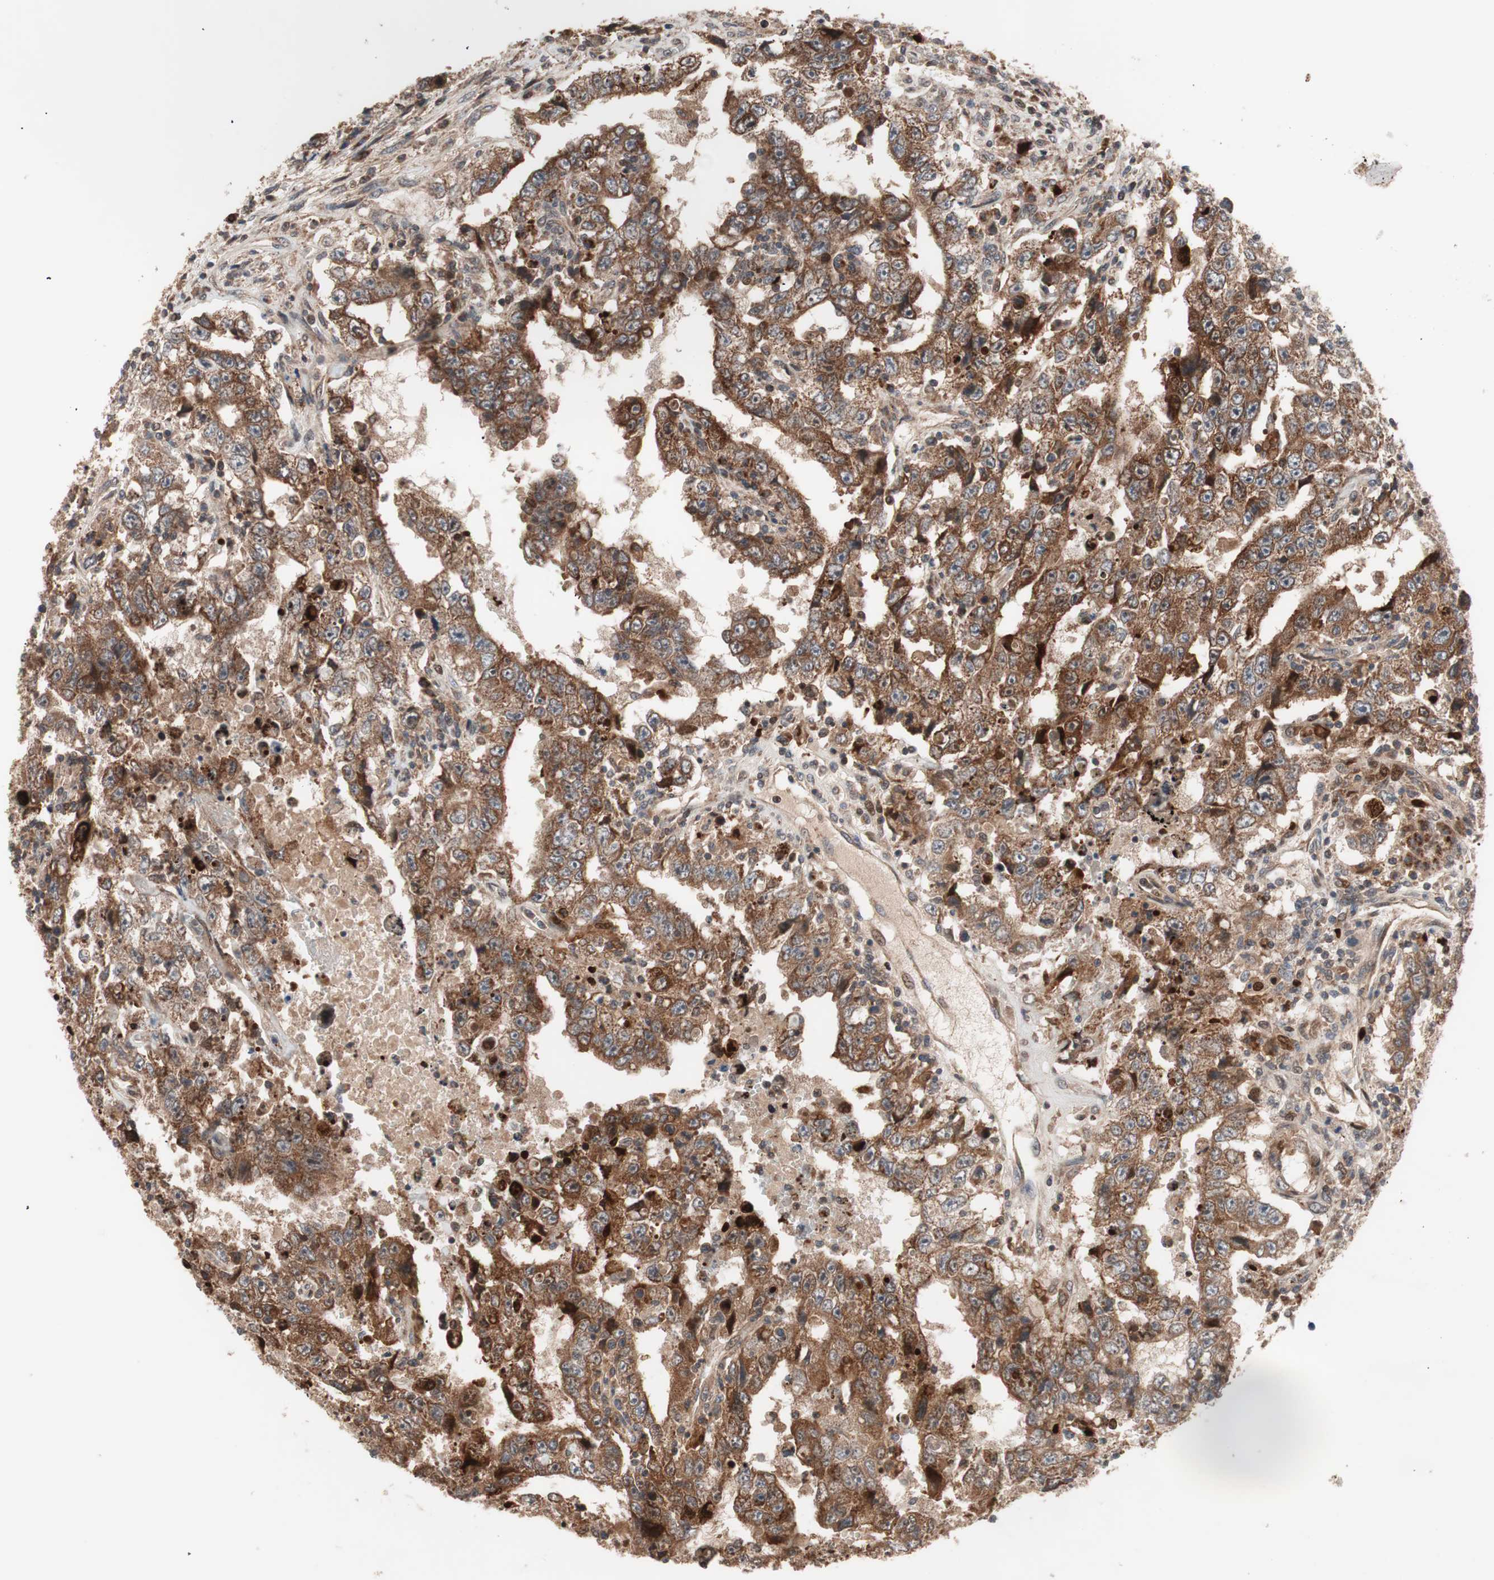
{"staining": {"intensity": "strong", "quantity": ">75%", "location": "cytoplasmic/membranous"}, "tissue": "testis cancer", "cell_type": "Tumor cells", "image_type": "cancer", "snomed": [{"axis": "morphology", "description": "Carcinoma, Embryonal, NOS"}, {"axis": "topography", "description": "Testis"}], "caption": "DAB immunohistochemical staining of human embryonal carcinoma (testis) demonstrates strong cytoplasmic/membranous protein expression in approximately >75% of tumor cells.", "gene": "NF2", "patient": {"sex": "male", "age": 26}}